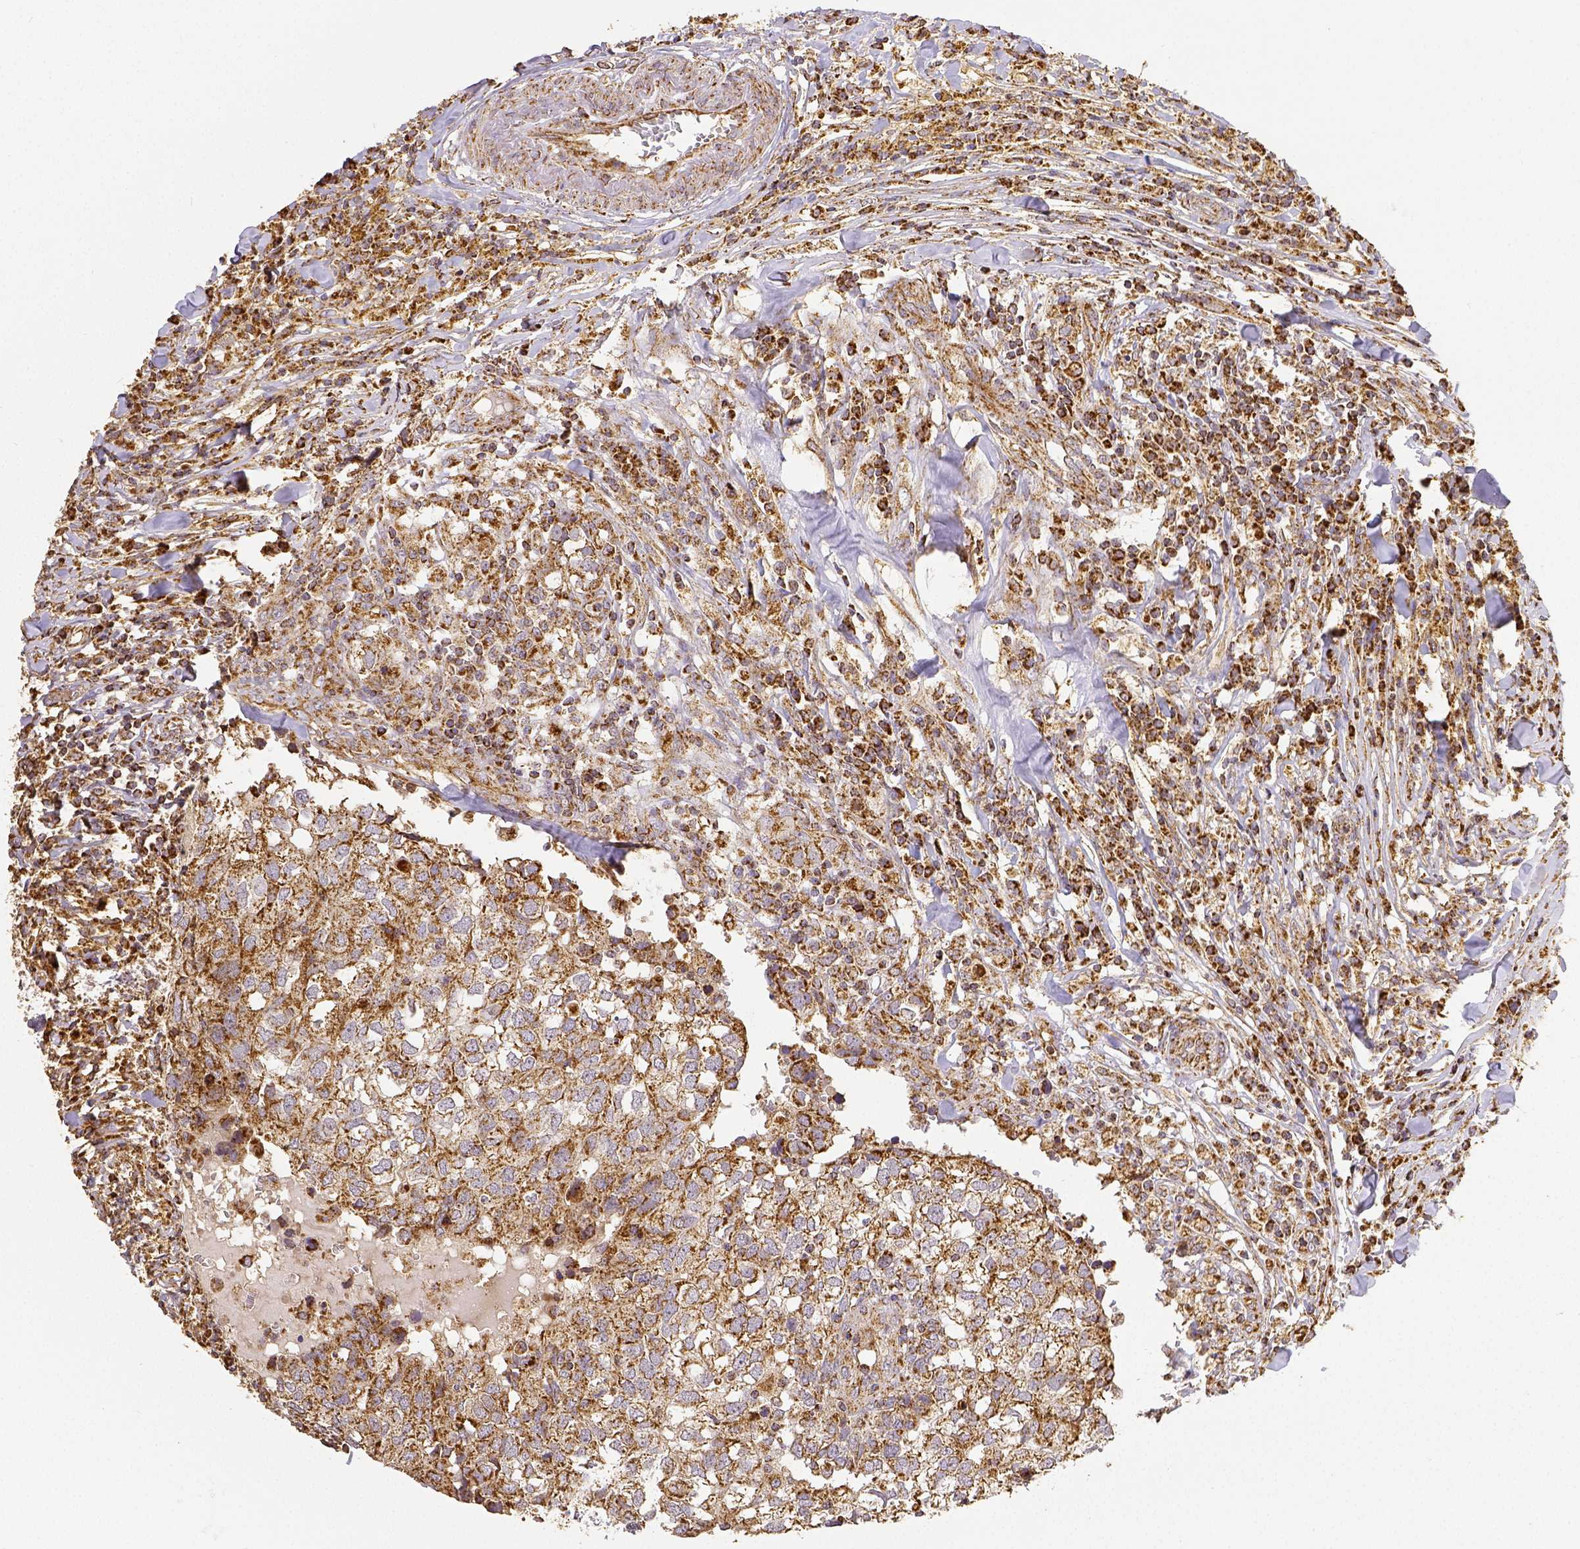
{"staining": {"intensity": "moderate", "quantity": ">75%", "location": "cytoplasmic/membranous"}, "tissue": "breast cancer", "cell_type": "Tumor cells", "image_type": "cancer", "snomed": [{"axis": "morphology", "description": "Duct carcinoma"}, {"axis": "topography", "description": "Breast"}], "caption": "Breast cancer (invasive ductal carcinoma) tissue displays moderate cytoplasmic/membranous staining in about >75% of tumor cells The staining was performed using DAB, with brown indicating positive protein expression. Nuclei are stained blue with hematoxylin.", "gene": "SDHB", "patient": {"sex": "female", "age": 30}}